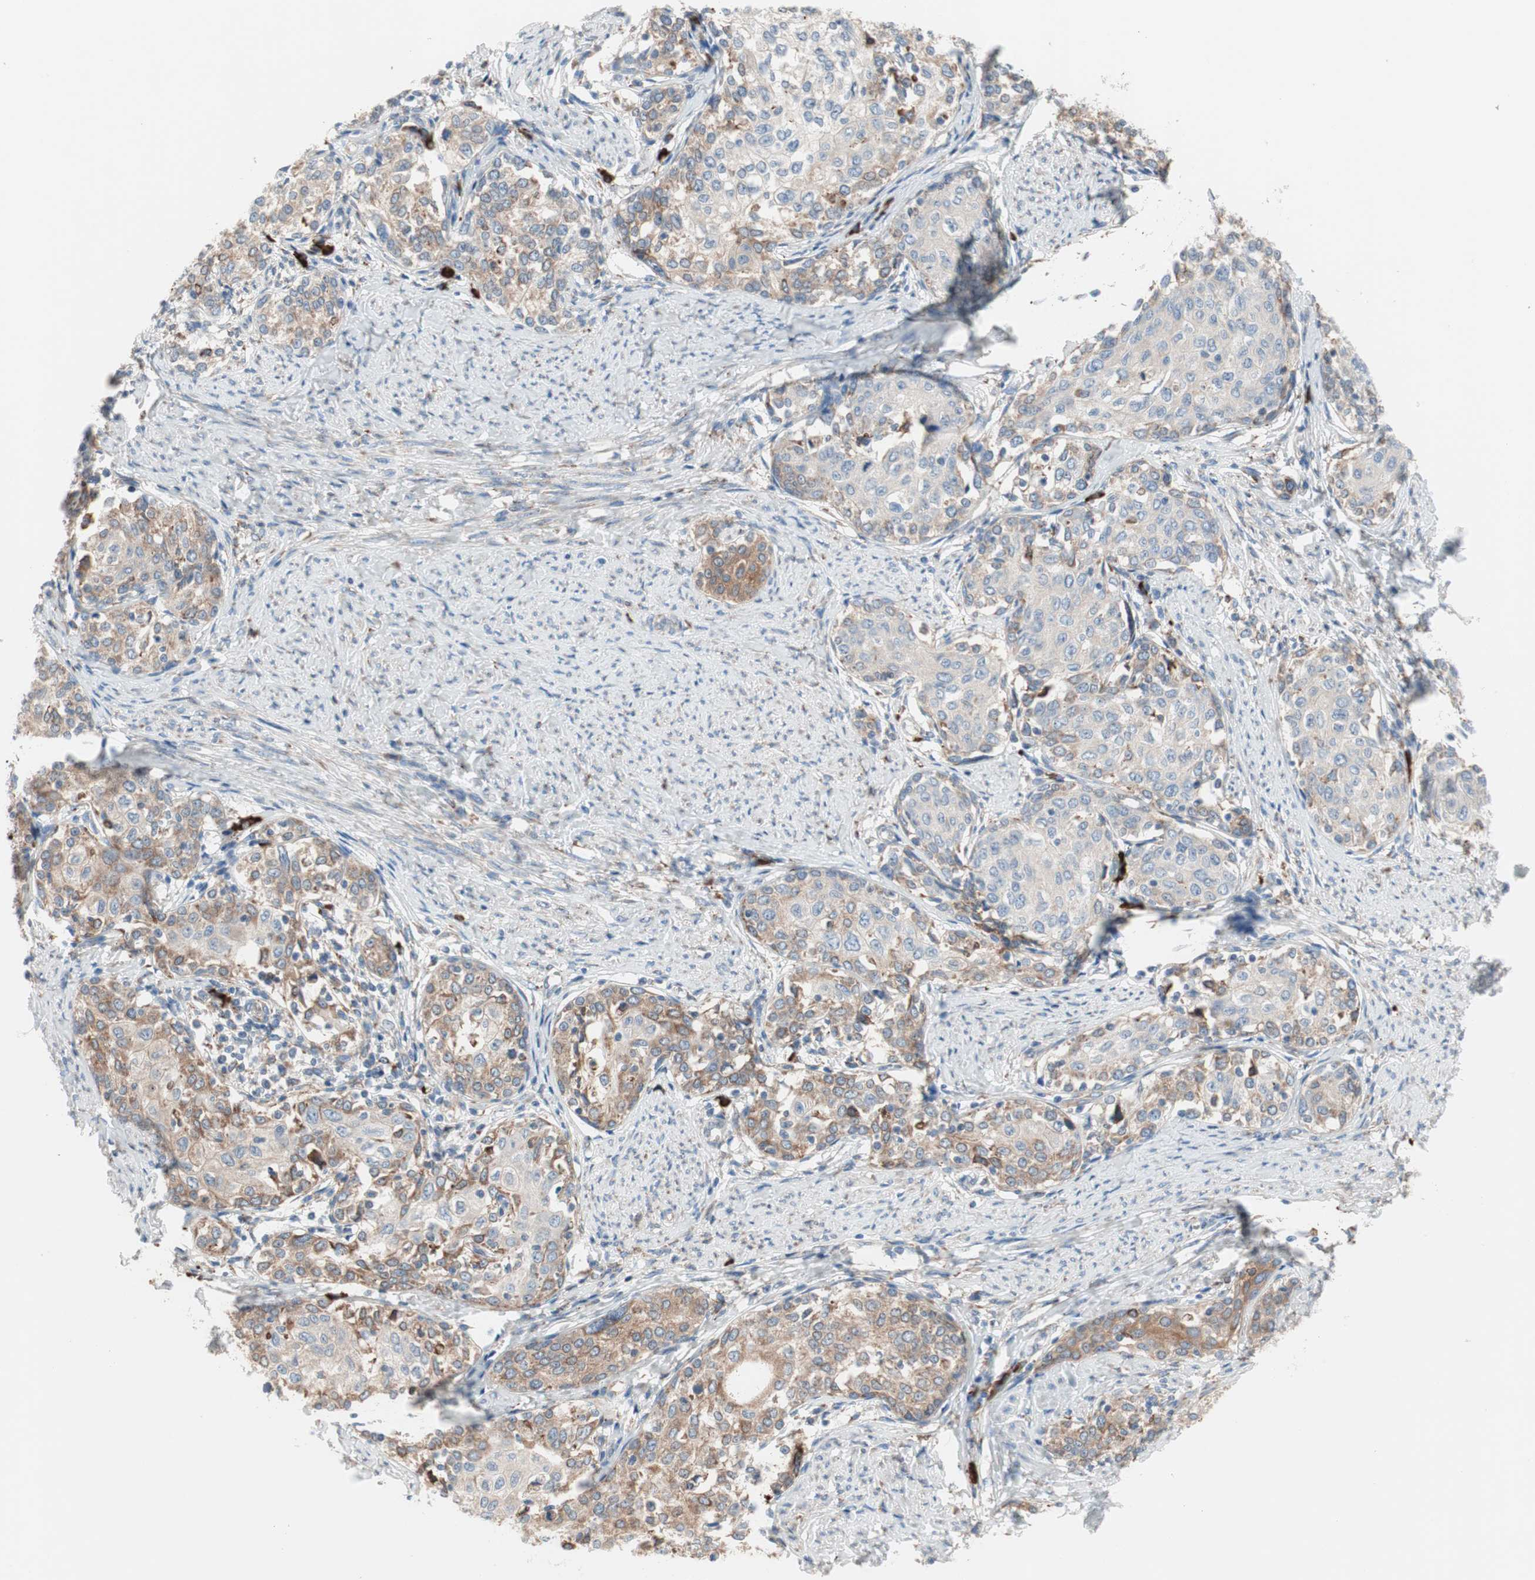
{"staining": {"intensity": "moderate", "quantity": "25%-75%", "location": "cytoplasmic/membranous"}, "tissue": "cervical cancer", "cell_type": "Tumor cells", "image_type": "cancer", "snomed": [{"axis": "morphology", "description": "Squamous cell carcinoma, NOS"}, {"axis": "morphology", "description": "Adenocarcinoma, NOS"}, {"axis": "topography", "description": "Cervix"}], "caption": "Immunohistochemical staining of human cervical cancer exhibits medium levels of moderate cytoplasmic/membranous protein expression in about 25%-75% of tumor cells.", "gene": "SLC27A4", "patient": {"sex": "female", "age": 52}}